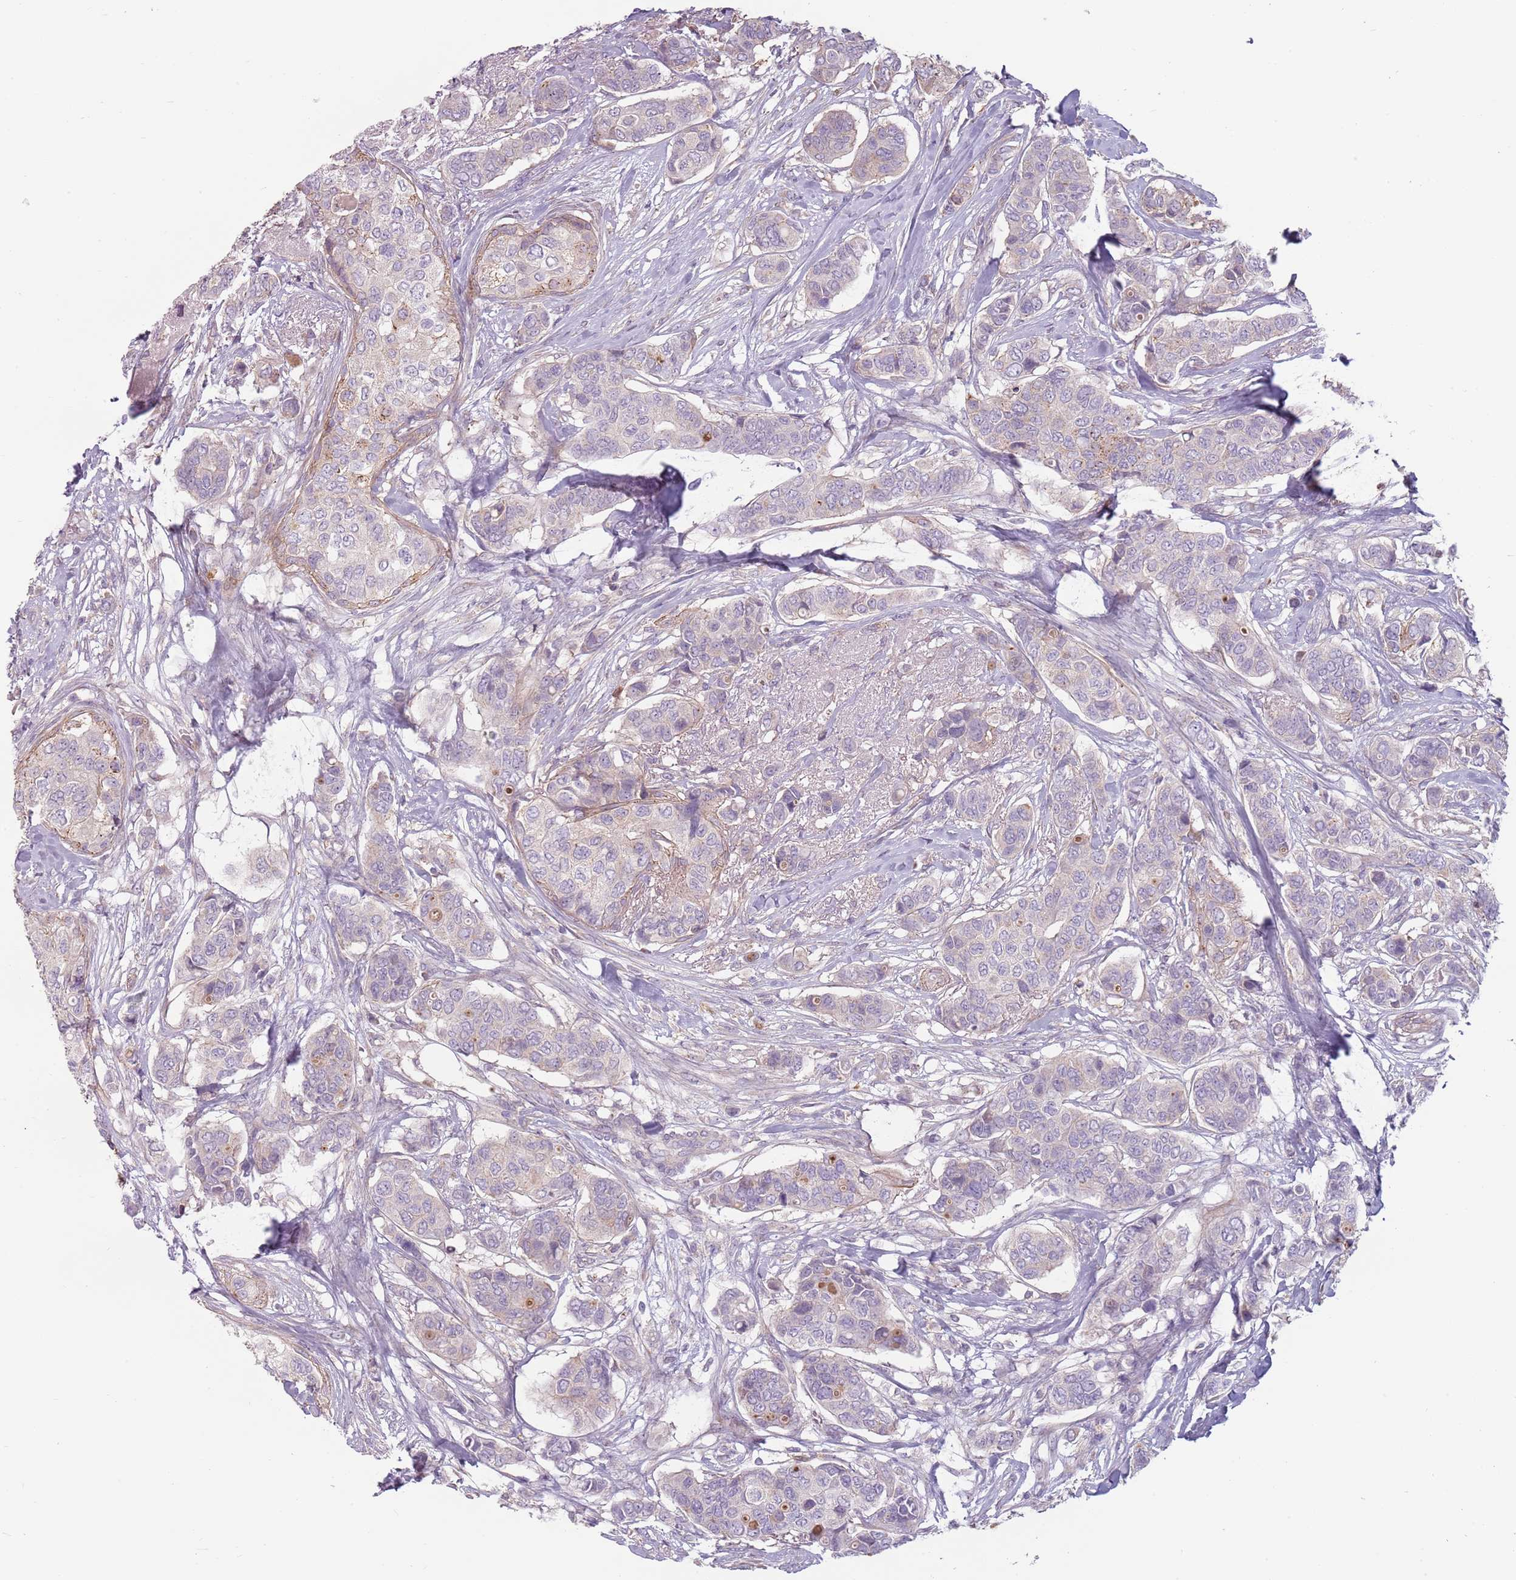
{"staining": {"intensity": "negative", "quantity": "none", "location": "none"}, "tissue": "breast cancer", "cell_type": "Tumor cells", "image_type": "cancer", "snomed": [{"axis": "morphology", "description": "Lobular carcinoma"}, {"axis": "topography", "description": "Breast"}], "caption": "An immunohistochemistry (IHC) micrograph of breast cancer is shown. There is no staining in tumor cells of breast cancer.", "gene": "SPAG4", "patient": {"sex": "female", "age": 51}}